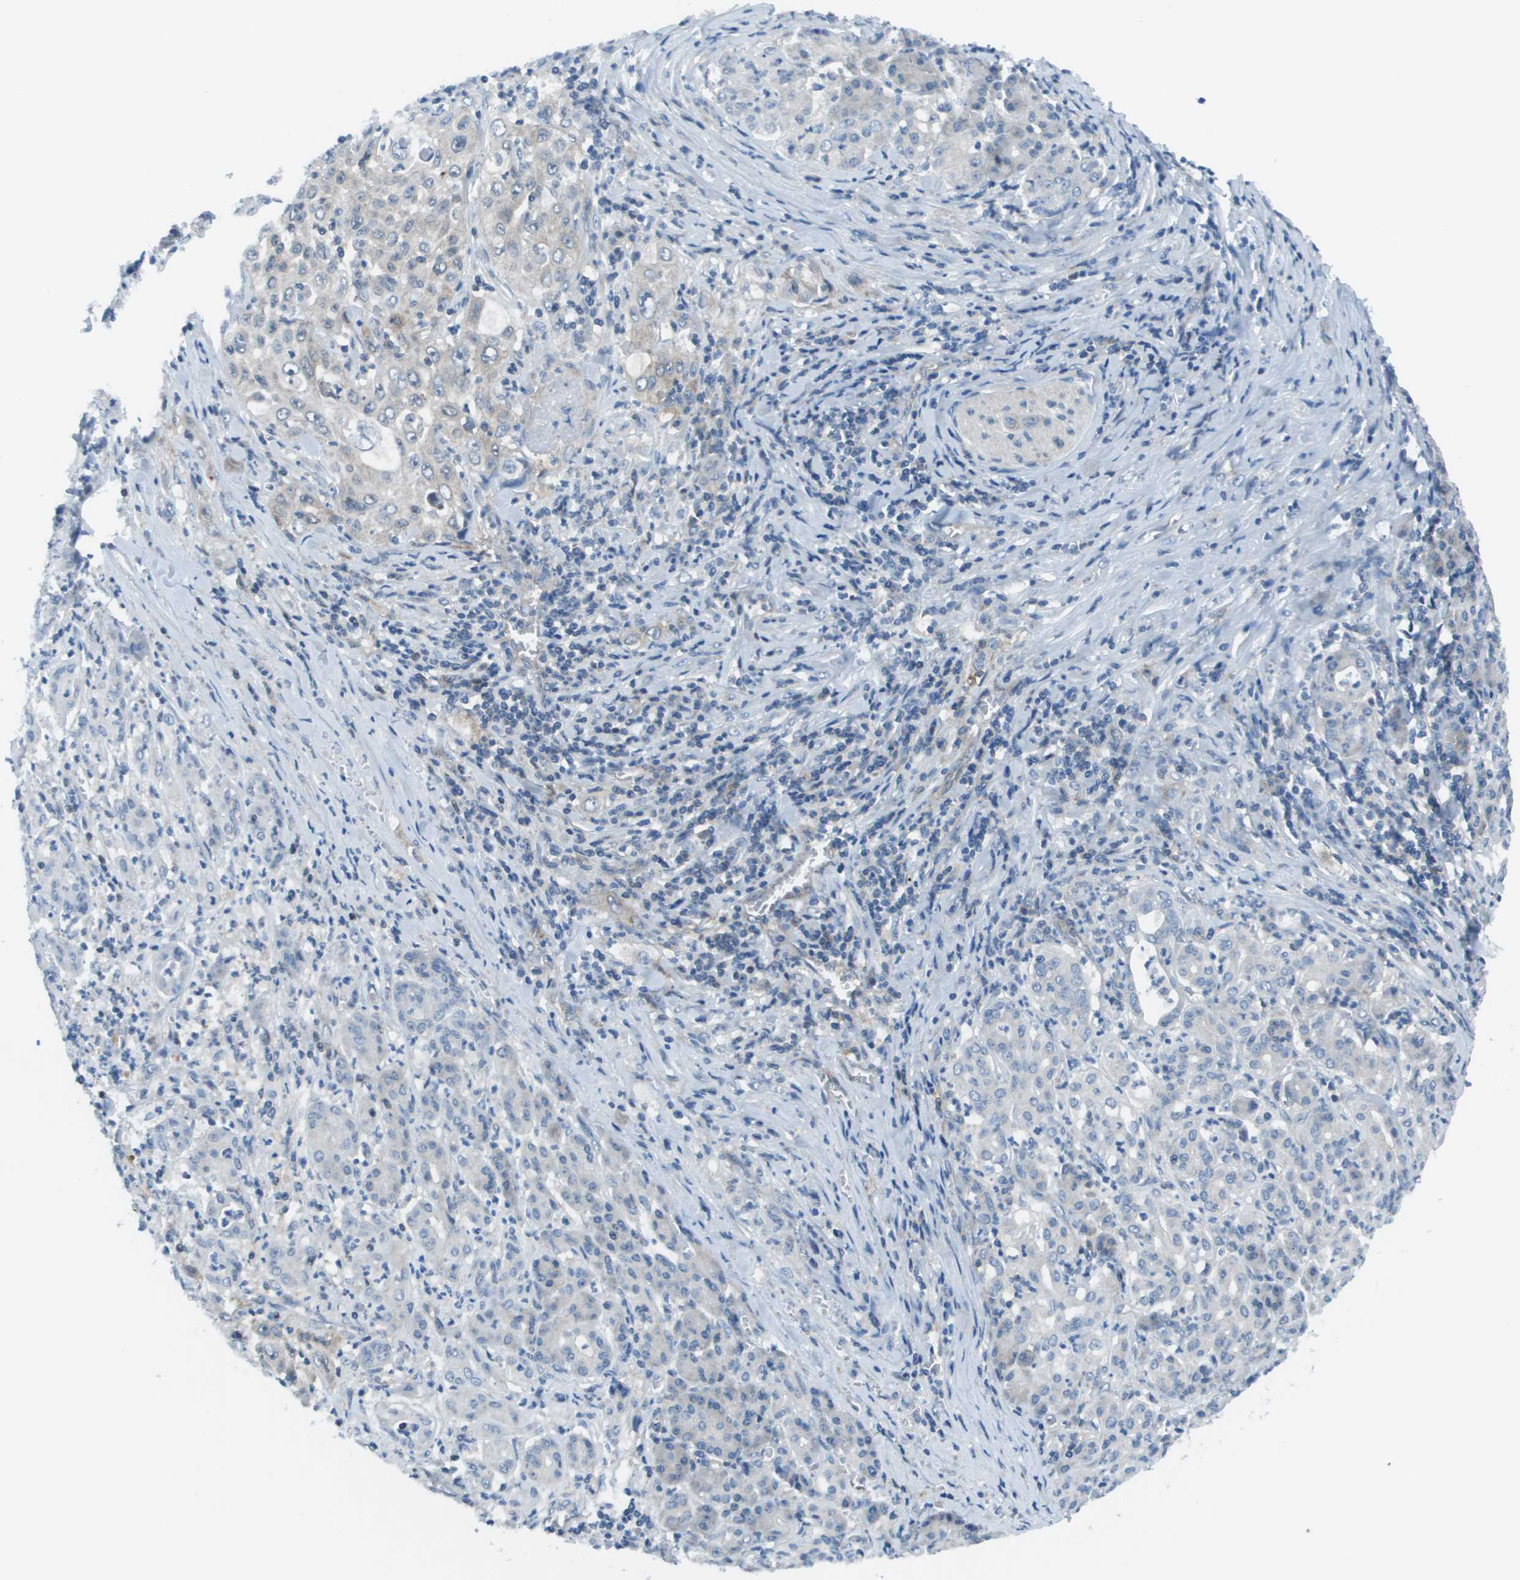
{"staining": {"intensity": "negative", "quantity": "none", "location": "none"}, "tissue": "pancreatic cancer", "cell_type": "Tumor cells", "image_type": "cancer", "snomed": [{"axis": "morphology", "description": "Adenocarcinoma, NOS"}, {"axis": "topography", "description": "Pancreas"}], "caption": "Immunohistochemistry (IHC) image of neoplastic tissue: human pancreatic cancer stained with DAB (3,3'-diaminobenzidine) reveals no significant protein staining in tumor cells.", "gene": "STIP1", "patient": {"sex": "male", "age": 70}}